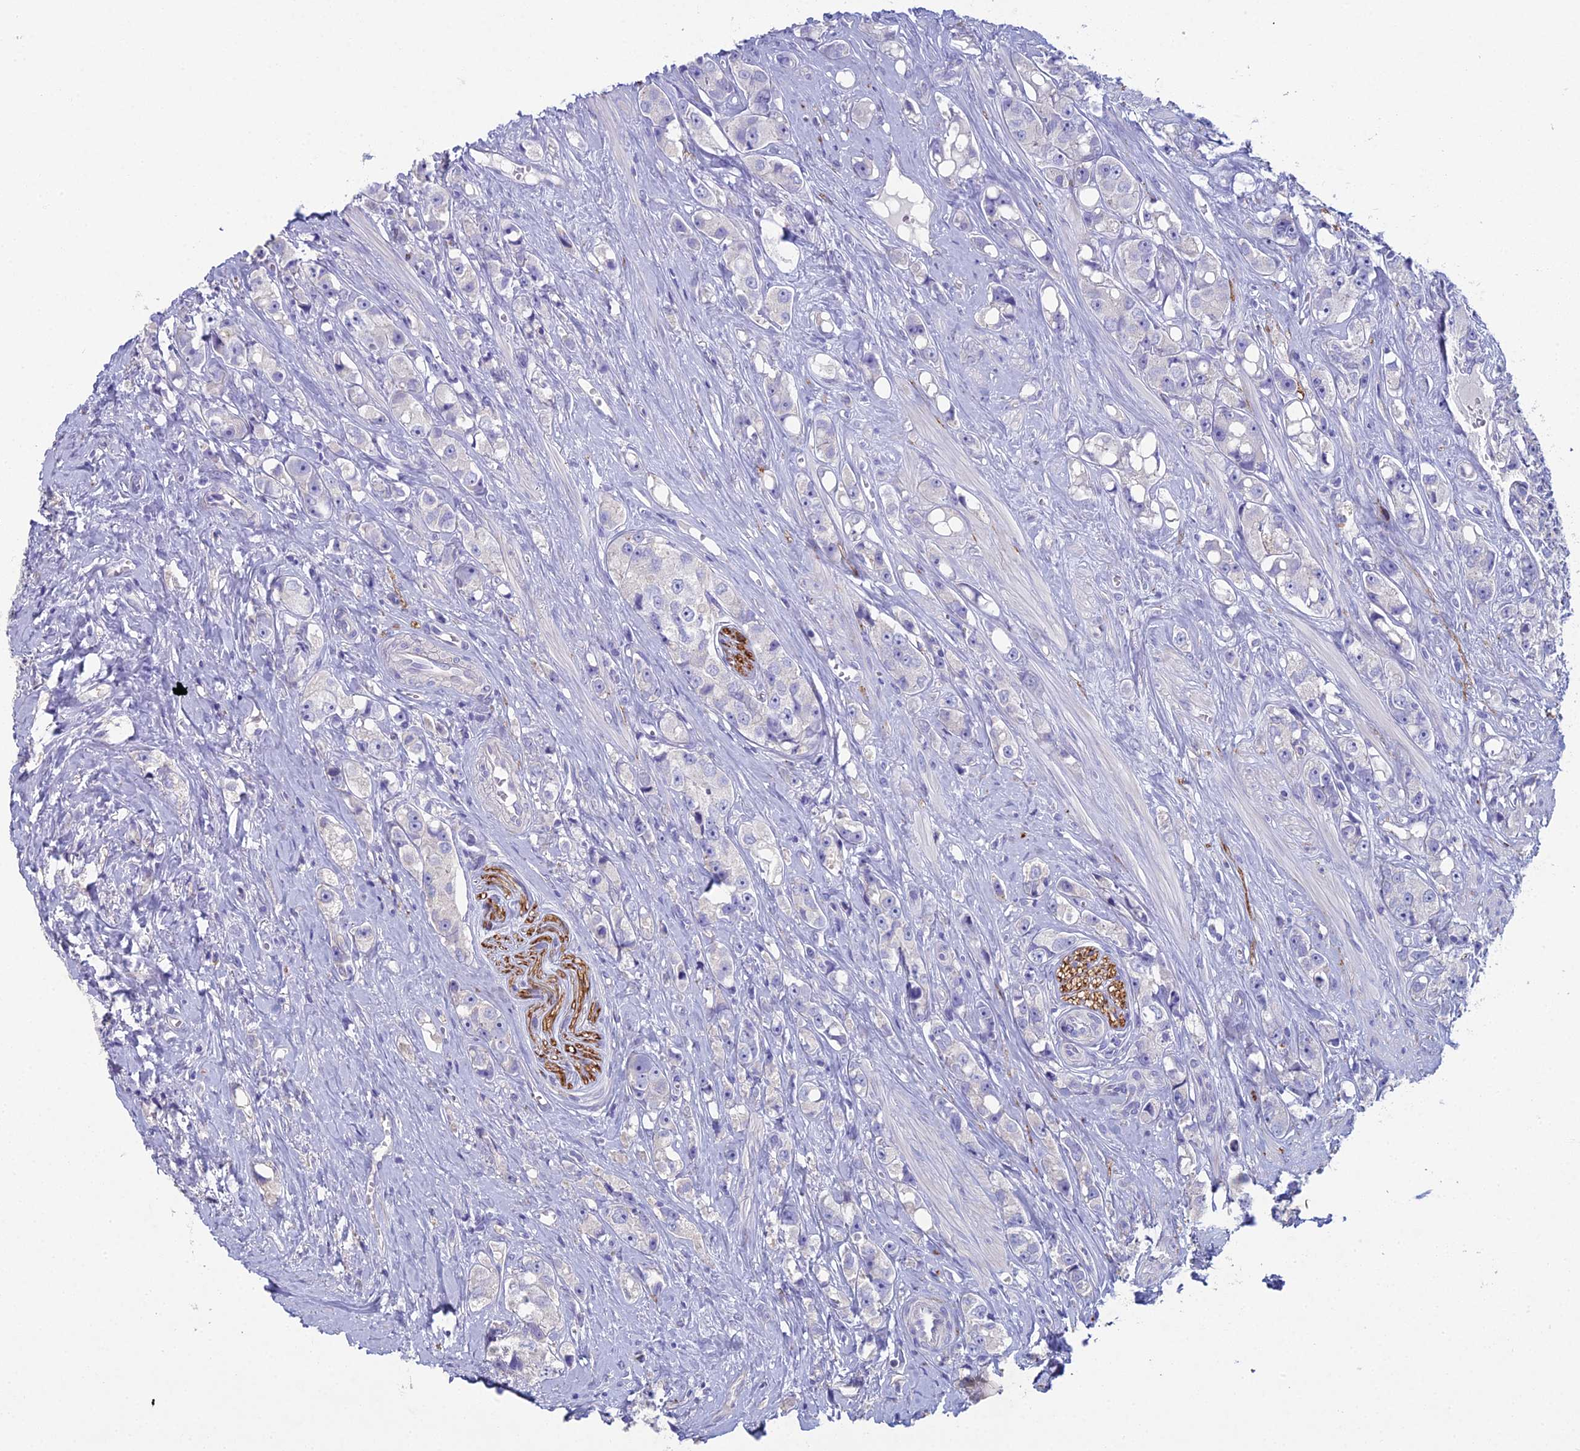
{"staining": {"intensity": "negative", "quantity": "none", "location": "none"}, "tissue": "prostate cancer", "cell_type": "Tumor cells", "image_type": "cancer", "snomed": [{"axis": "morphology", "description": "Adenocarcinoma, High grade"}, {"axis": "topography", "description": "Prostate"}], "caption": "Tumor cells show no significant expression in high-grade adenocarcinoma (prostate).", "gene": "NCAM1", "patient": {"sex": "male", "age": 74}}